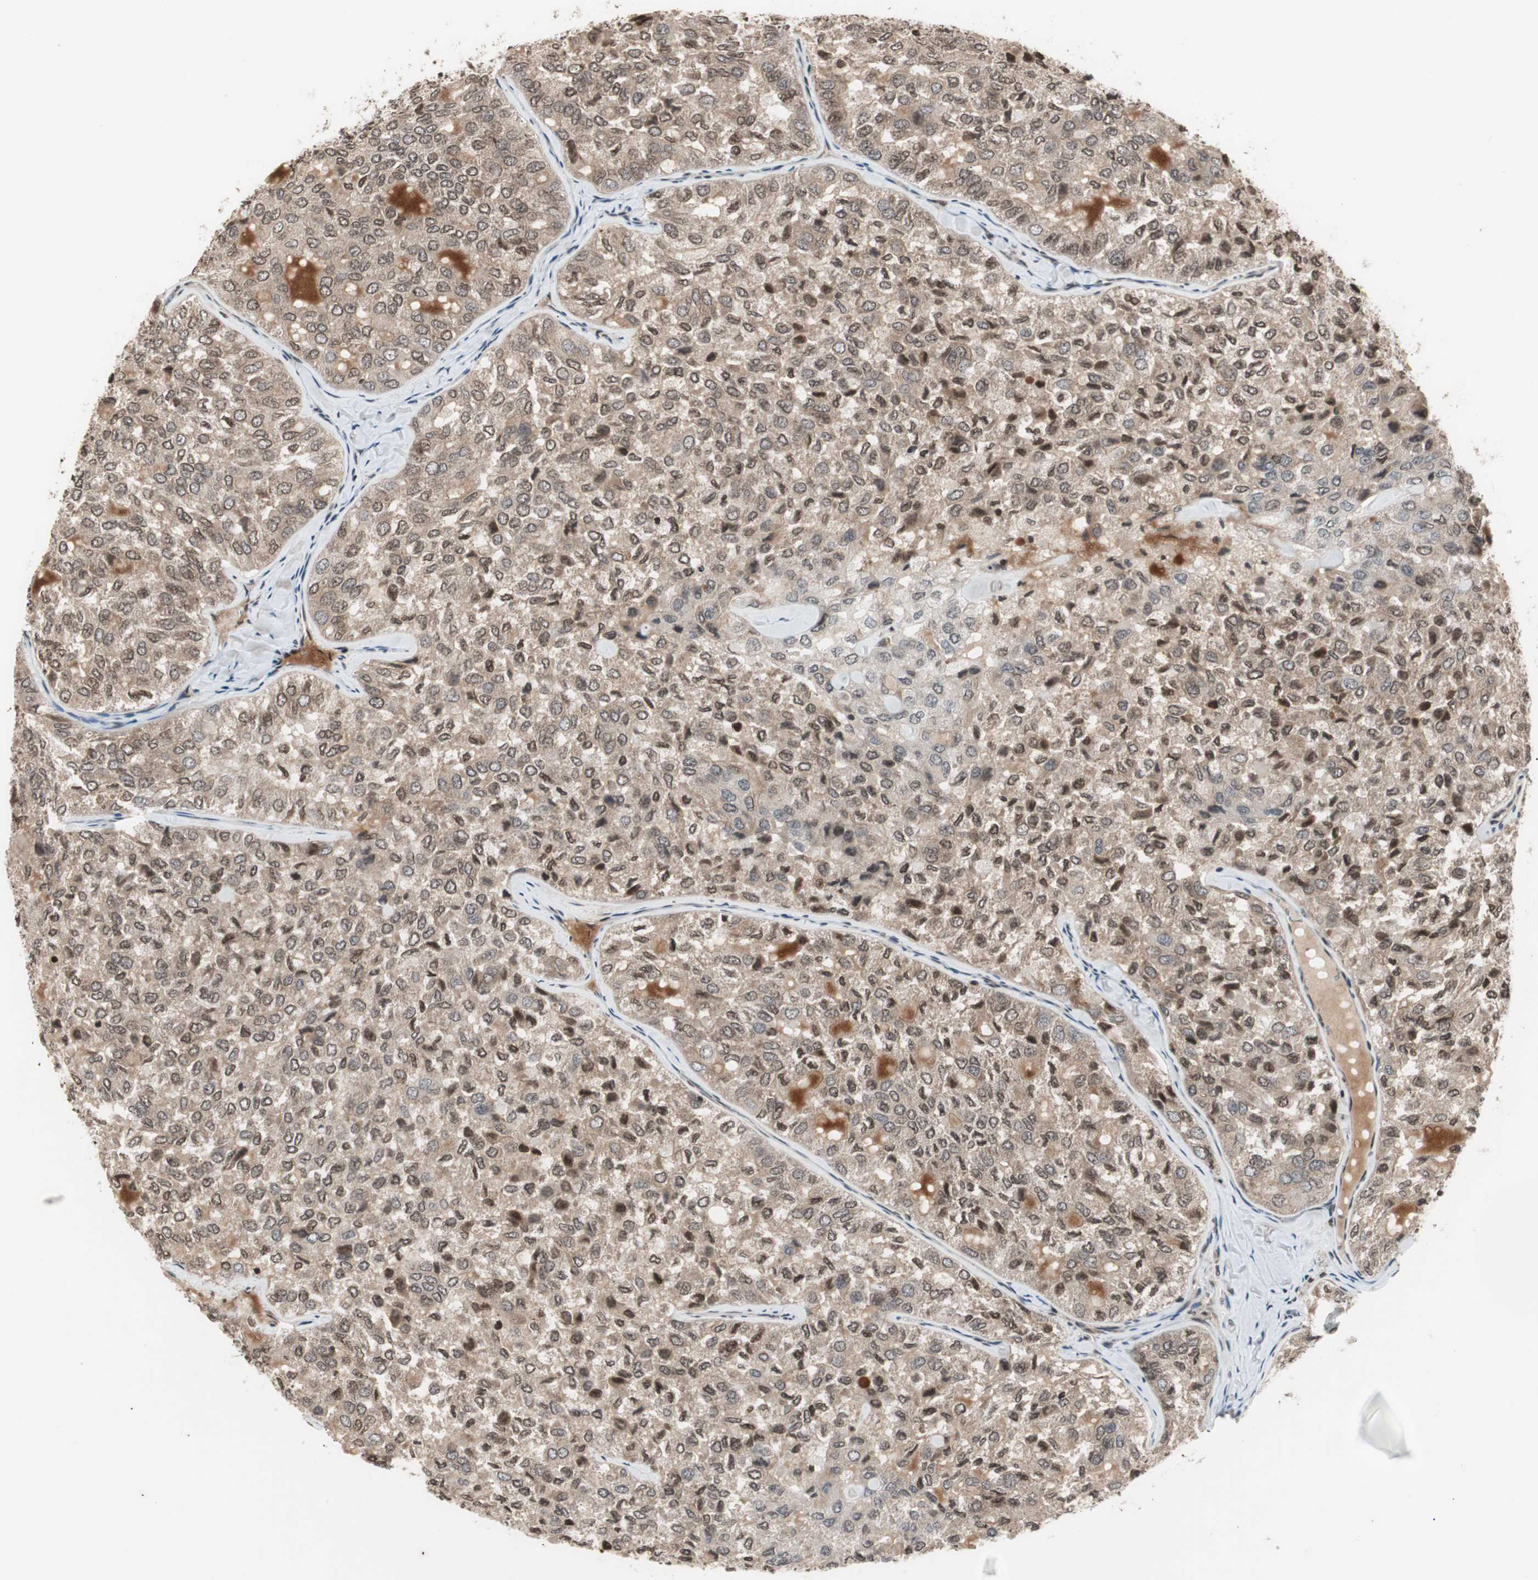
{"staining": {"intensity": "moderate", "quantity": ">75%", "location": "cytoplasmic/membranous,nuclear"}, "tissue": "thyroid cancer", "cell_type": "Tumor cells", "image_type": "cancer", "snomed": [{"axis": "morphology", "description": "Follicular adenoma carcinoma, NOS"}, {"axis": "topography", "description": "Thyroid gland"}], "caption": "Approximately >75% of tumor cells in thyroid cancer (follicular adenoma carcinoma) show moderate cytoplasmic/membranous and nuclear protein staining as visualized by brown immunohistochemical staining.", "gene": "ZFC3H1", "patient": {"sex": "male", "age": 75}}